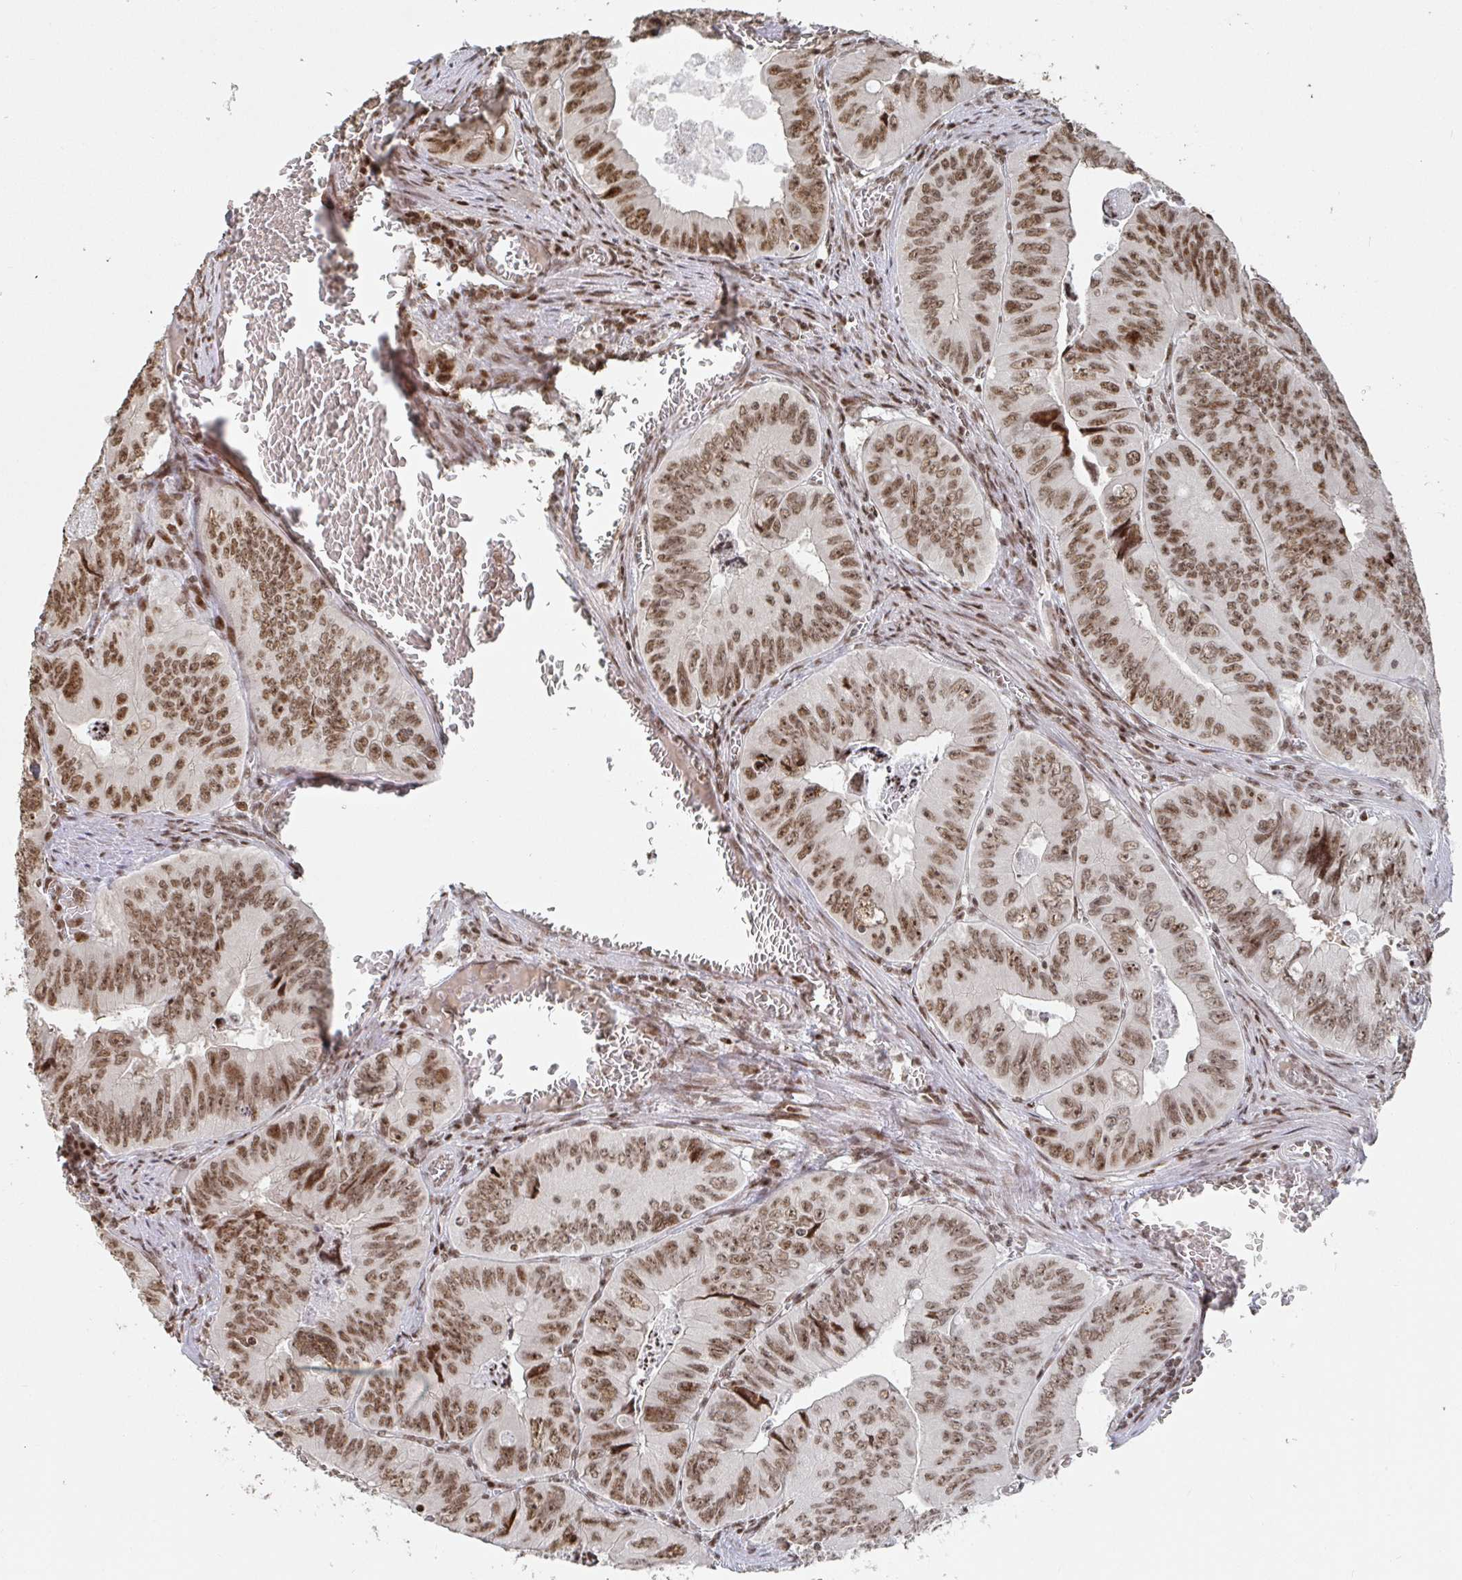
{"staining": {"intensity": "moderate", "quantity": ">75%", "location": "nuclear"}, "tissue": "colorectal cancer", "cell_type": "Tumor cells", "image_type": "cancer", "snomed": [{"axis": "morphology", "description": "Adenocarcinoma, NOS"}, {"axis": "topography", "description": "Colon"}], "caption": "Colorectal cancer tissue exhibits moderate nuclear expression in about >75% of tumor cells, visualized by immunohistochemistry.", "gene": "ZDHHC12", "patient": {"sex": "female", "age": 84}}